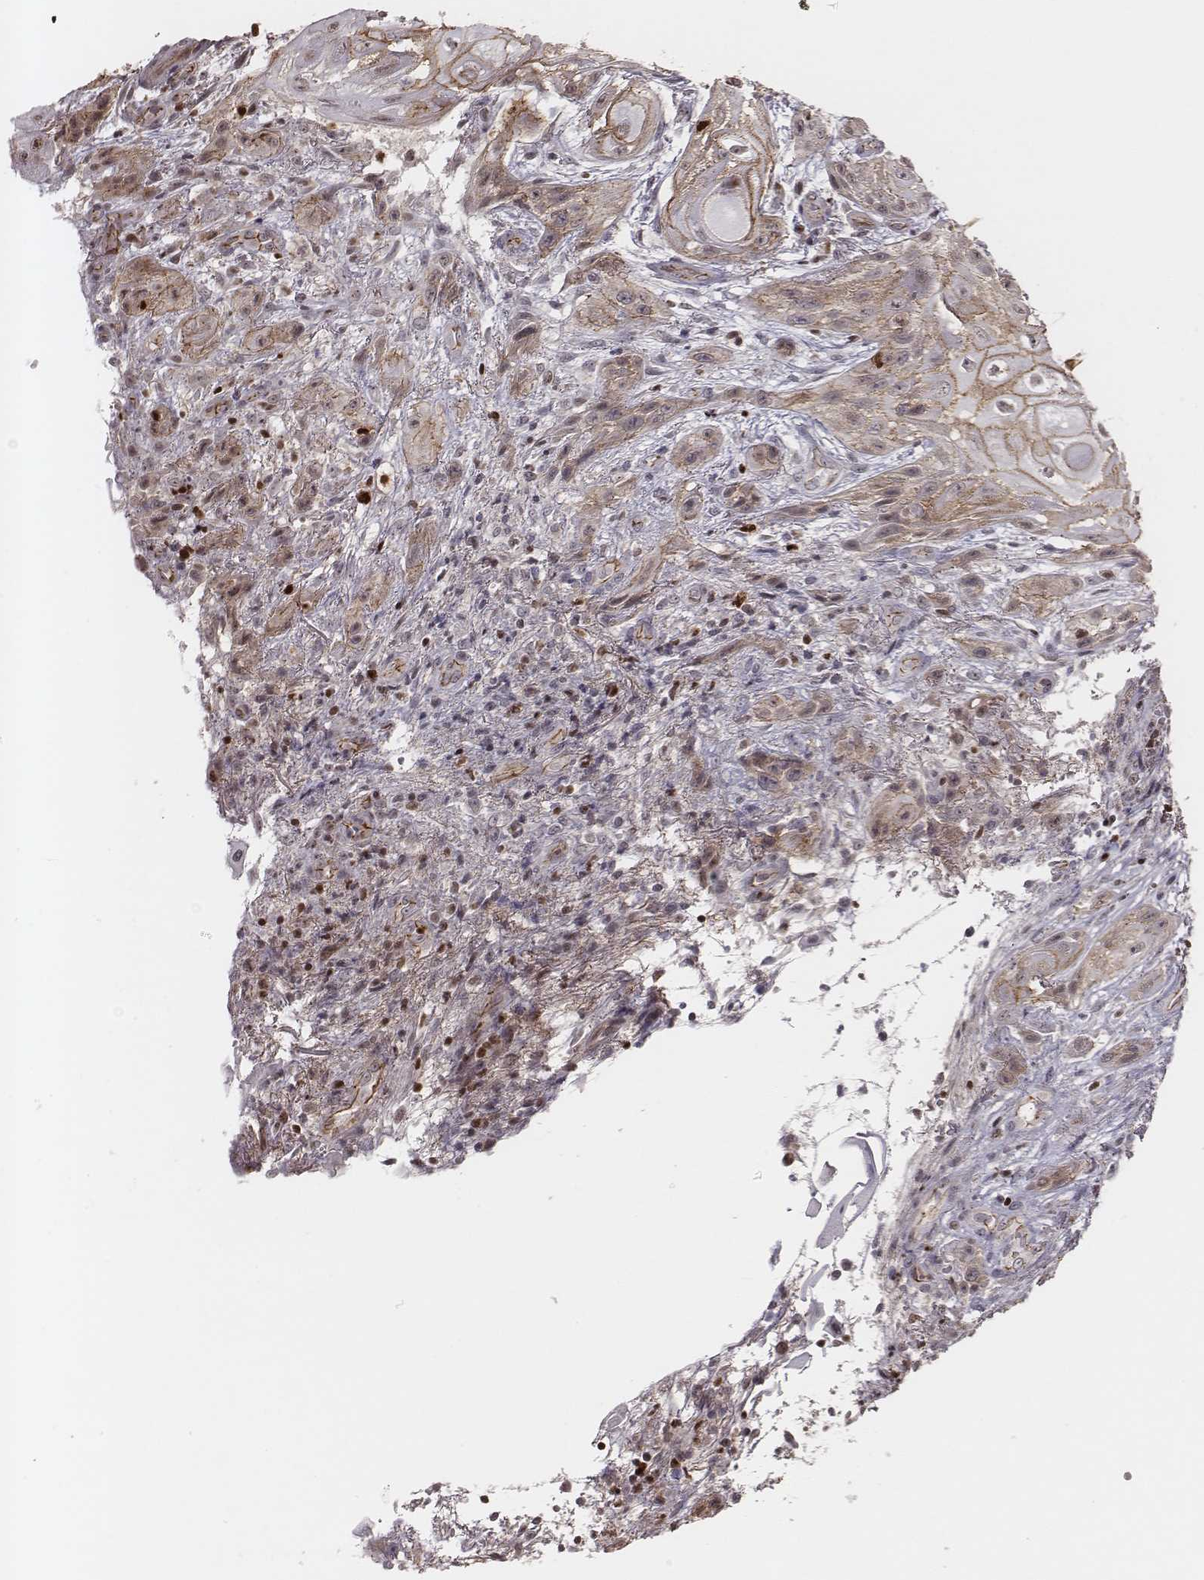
{"staining": {"intensity": "weak", "quantity": ">75%", "location": "cytoplasmic/membranous"}, "tissue": "skin cancer", "cell_type": "Tumor cells", "image_type": "cancer", "snomed": [{"axis": "morphology", "description": "Squamous cell carcinoma, NOS"}, {"axis": "topography", "description": "Skin"}], "caption": "Immunohistochemistry photomicrograph of skin cancer (squamous cell carcinoma) stained for a protein (brown), which displays low levels of weak cytoplasmic/membranous expression in approximately >75% of tumor cells.", "gene": "WDR59", "patient": {"sex": "male", "age": 62}}